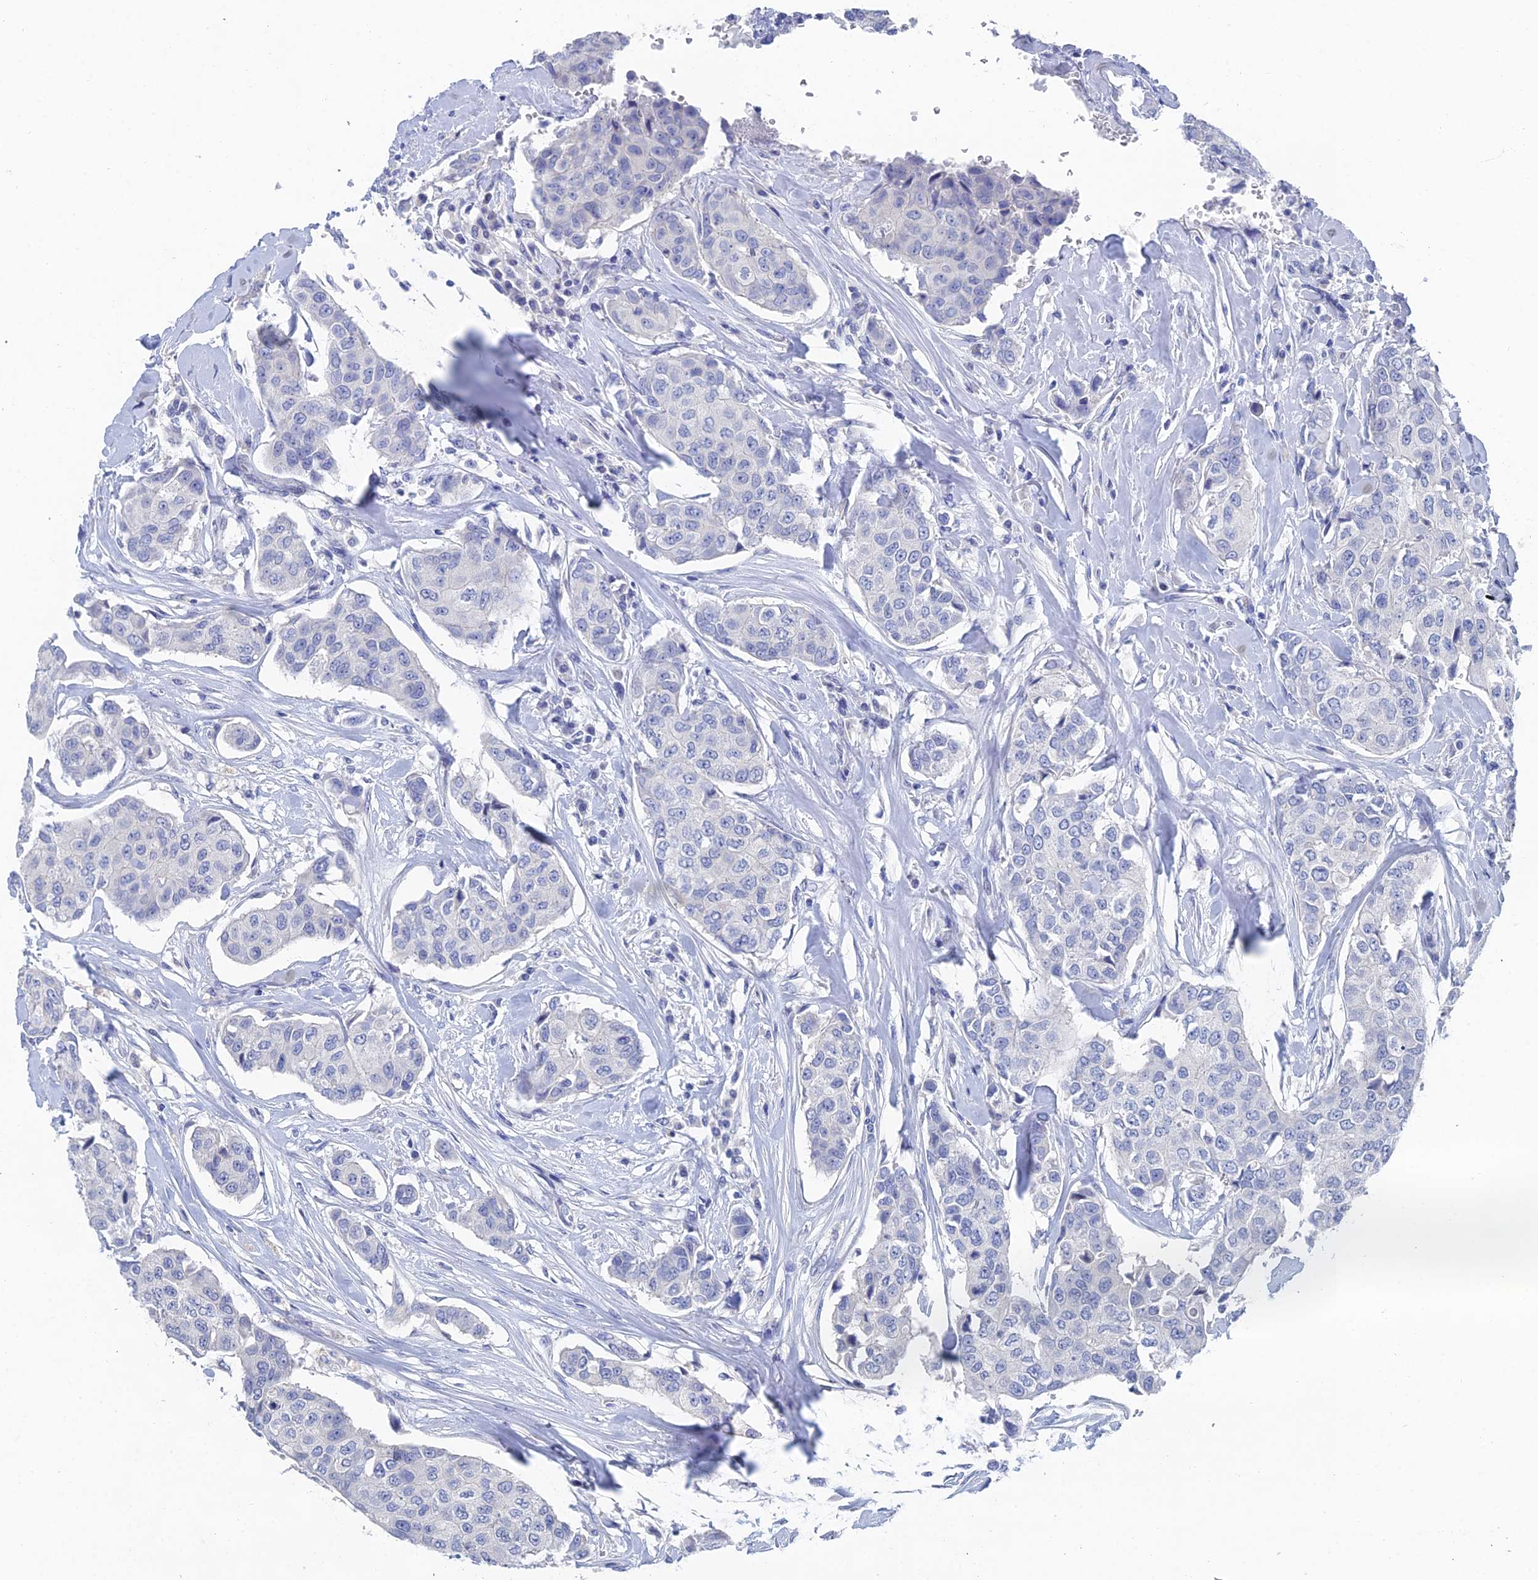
{"staining": {"intensity": "negative", "quantity": "none", "location": "none"}, "tissue": "breast cancer", "cell_type": "Tumor cells", "image_type": "cancer", "snomed": [{"axis": "morphology", "description": "Duct carcinoma"}, {"axis": "topography", "description": "Breast"}], "caption": "Infiltrating ductal carcinoma (breast) was stained to show a protein in brown. There is no significant expression in tumor cells. Nuclei are stained in blue.", "gene": "GFAP", "patient": {"sex": "female", "age": 80}}